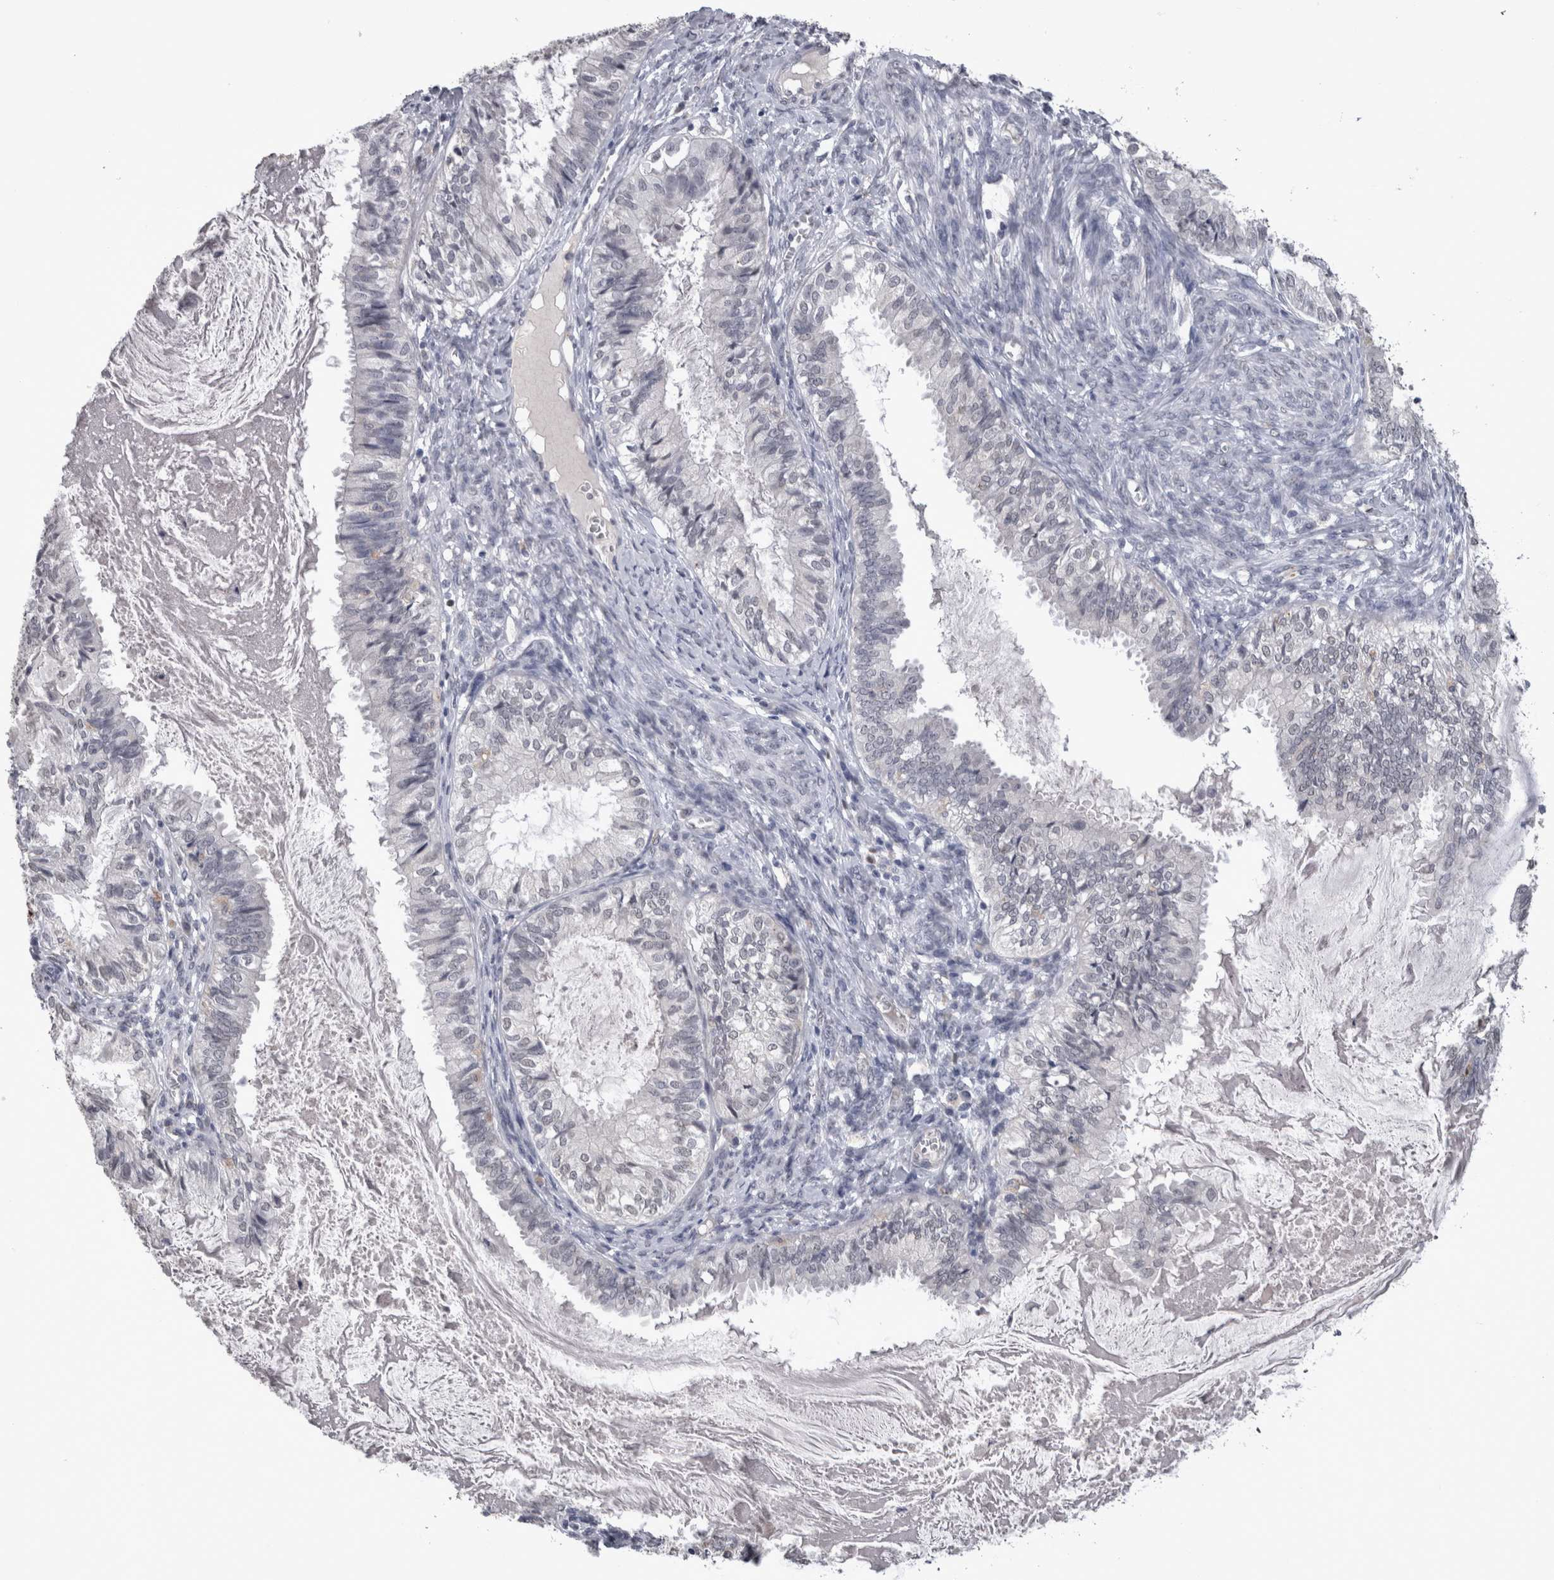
{"staining": {"intensity": "negative", "quantity": "none", "location": "none"}, "tissue": "cervical cancer", "cell_type": "Tumor cells", "image_type": "cancer", "snomed": [{"axis": "morphology", "description": "Normal tissue, NOS"}, {"axis": "morphology", "description": "Adenocarcinoma, NOS"}, {"axis": "topography", "description": "Cervix"}, {"axis": "topography", "description": "Endometrium"}], "caption": "The photomicrograph exhibits no staining of tumor cells in cervical cancer (adenocarcinoma).", "gene": "PAX5", "patient": {"sex": "female", "age": 86}}